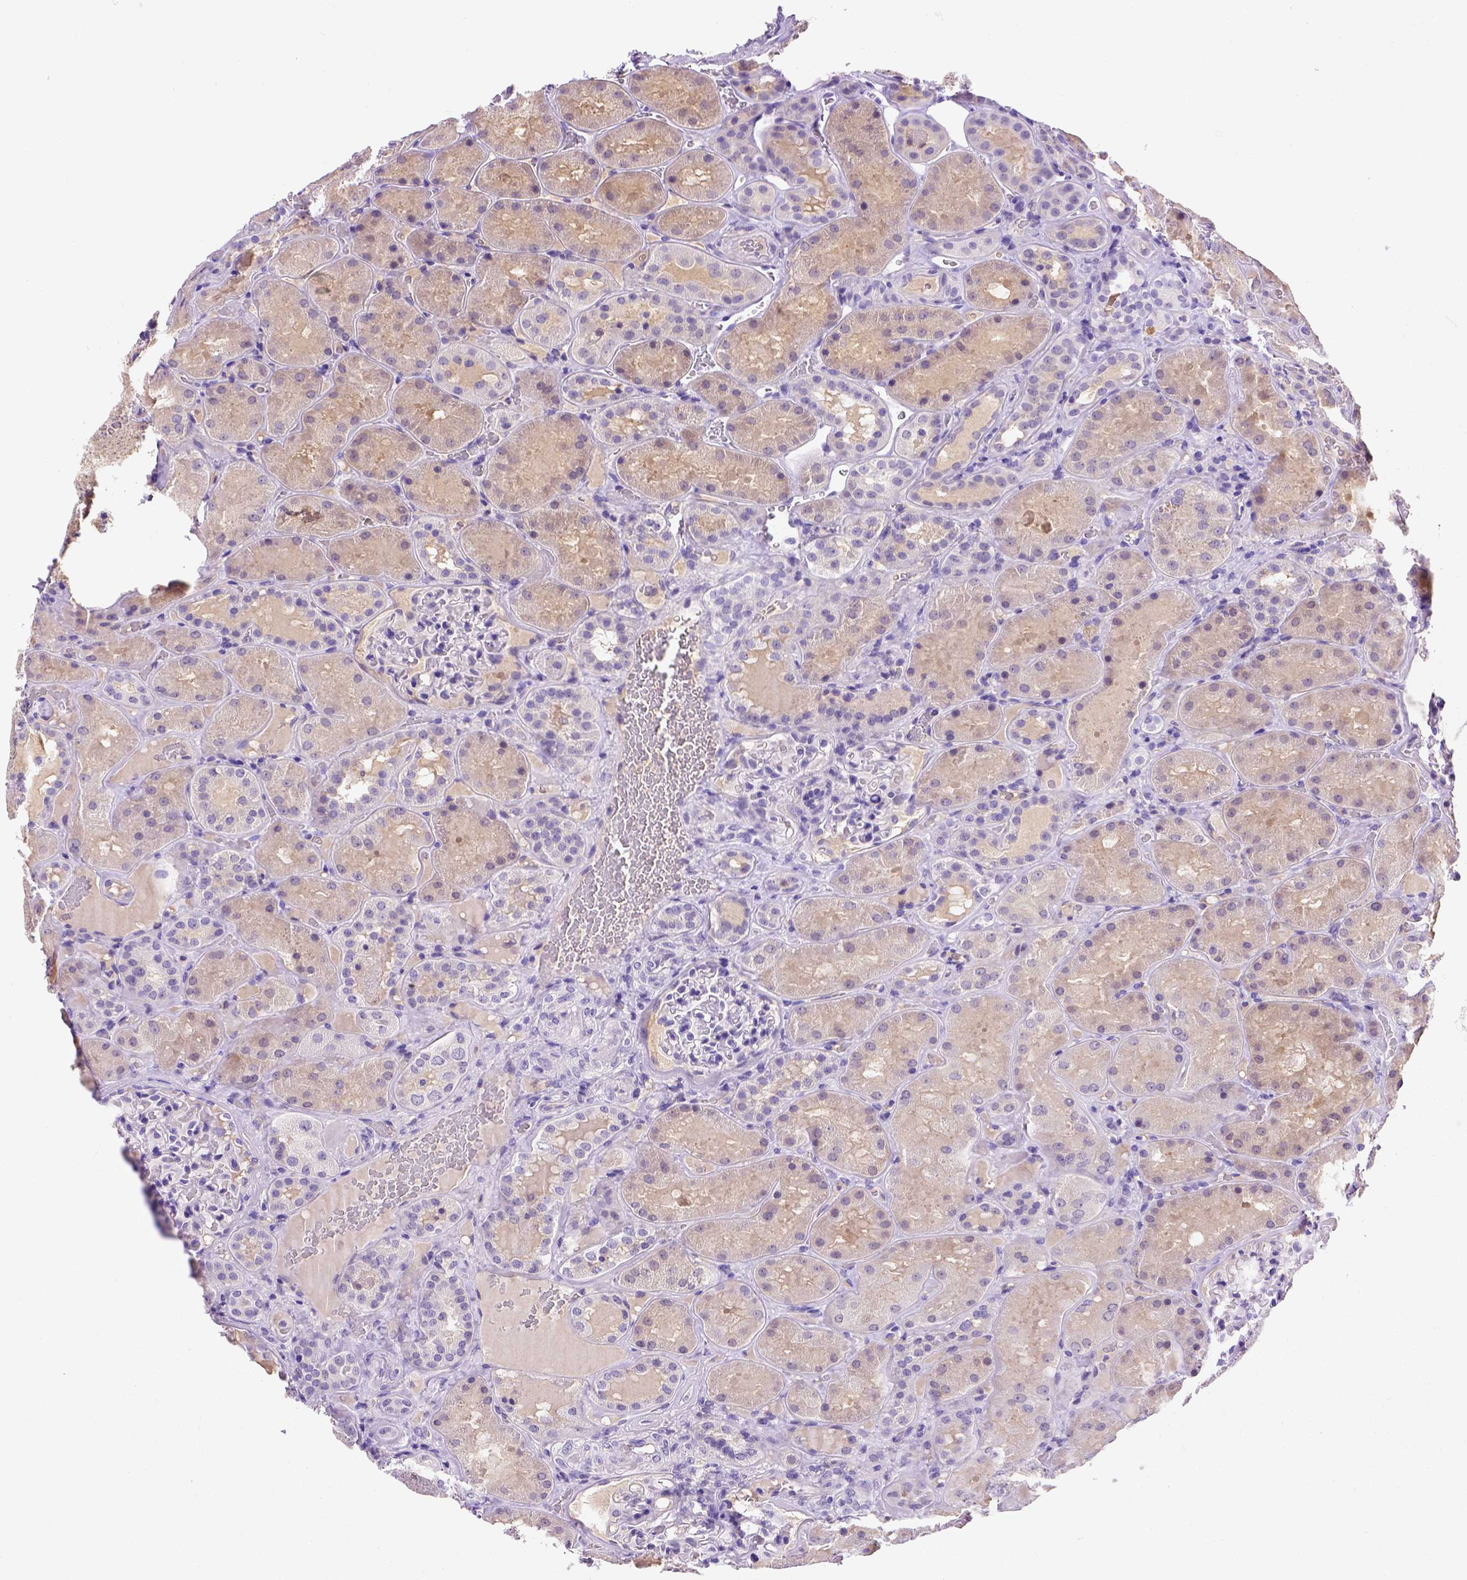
{"staining": {"intensity": "negative", "quantity": "none", "location": "none"}, "tissue": "kidney", "cell_type": "Cells in glomeruli", "image_type": "normal", "snomed": [{"axis": "morphology", "description": "Normal tissue, NOS"}, {"axis": "topography", "description": "Kidney"}], "caption": "Unremarkable kidney was stained to show a protein in brown. There is no significant staining in cells in glomeruli. The staining was performed using DAB (3,3'-diaminobenzidine) to visualize the protein expression in brown, while the nuclei were stained in blue with hematoxylin (Magnification: 20x).", "gene": "FAM81B", "patient": {"sex": "male", "age": 73}}